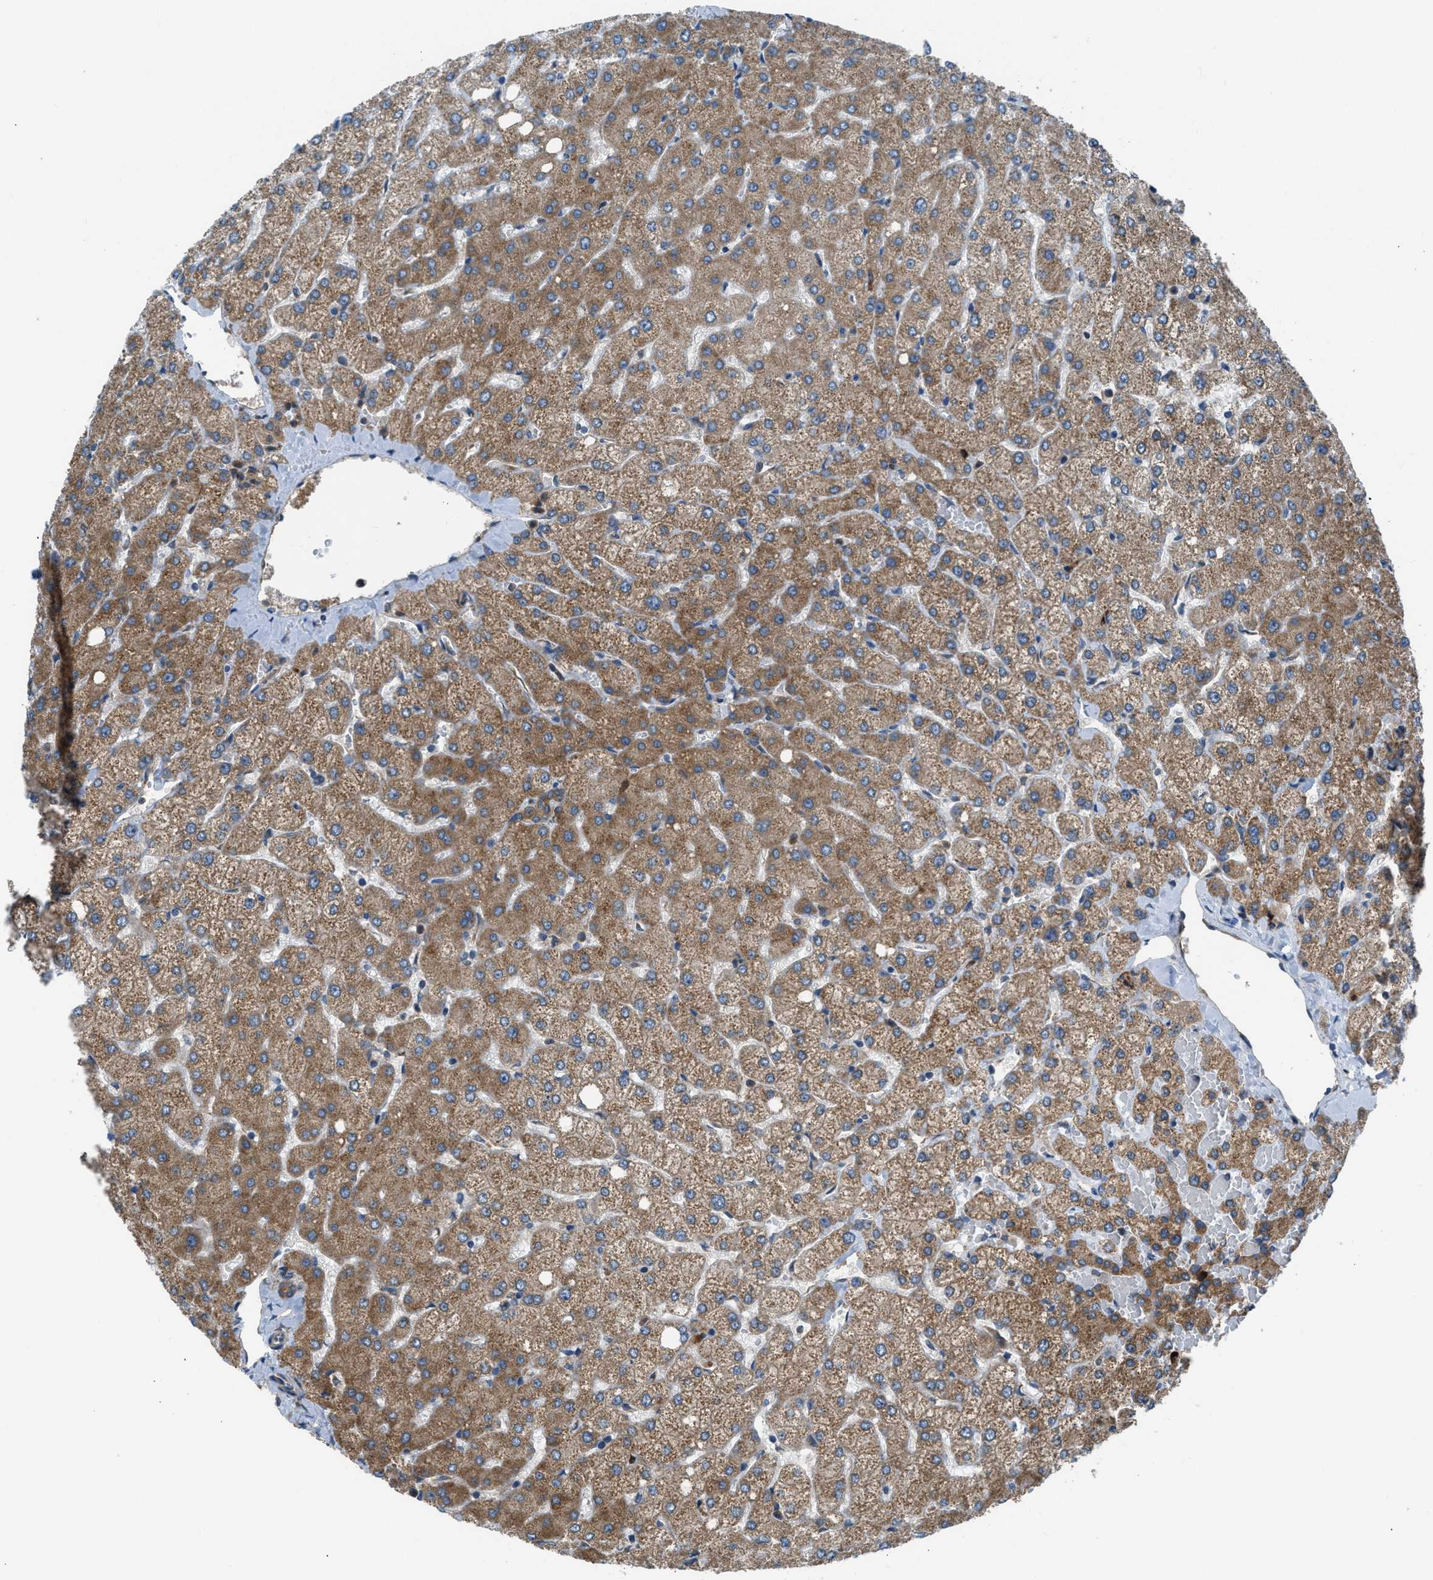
{"staining": {"intensity": "weak", "quantity": ">75%", "location": "cytoplasmic/membranous"}, "tissue": "liver", "cell_type": "Cholangiocytes", "image_type": "normal", "snomed": [{"axis": "morphology", "description": "Normal tissue, NOS"}, {"axis": "topography", "description": "Liver"}], "caption": "Liver stained with immunohistochemistry reveals weak cytoplasmic/membranous positivity in approximately >75% of cholangiocytes. (IHC, brightfield microscopy, high magnification).", "gene": "EDARADD", "patient": {"sex": "female", "age": 54}}